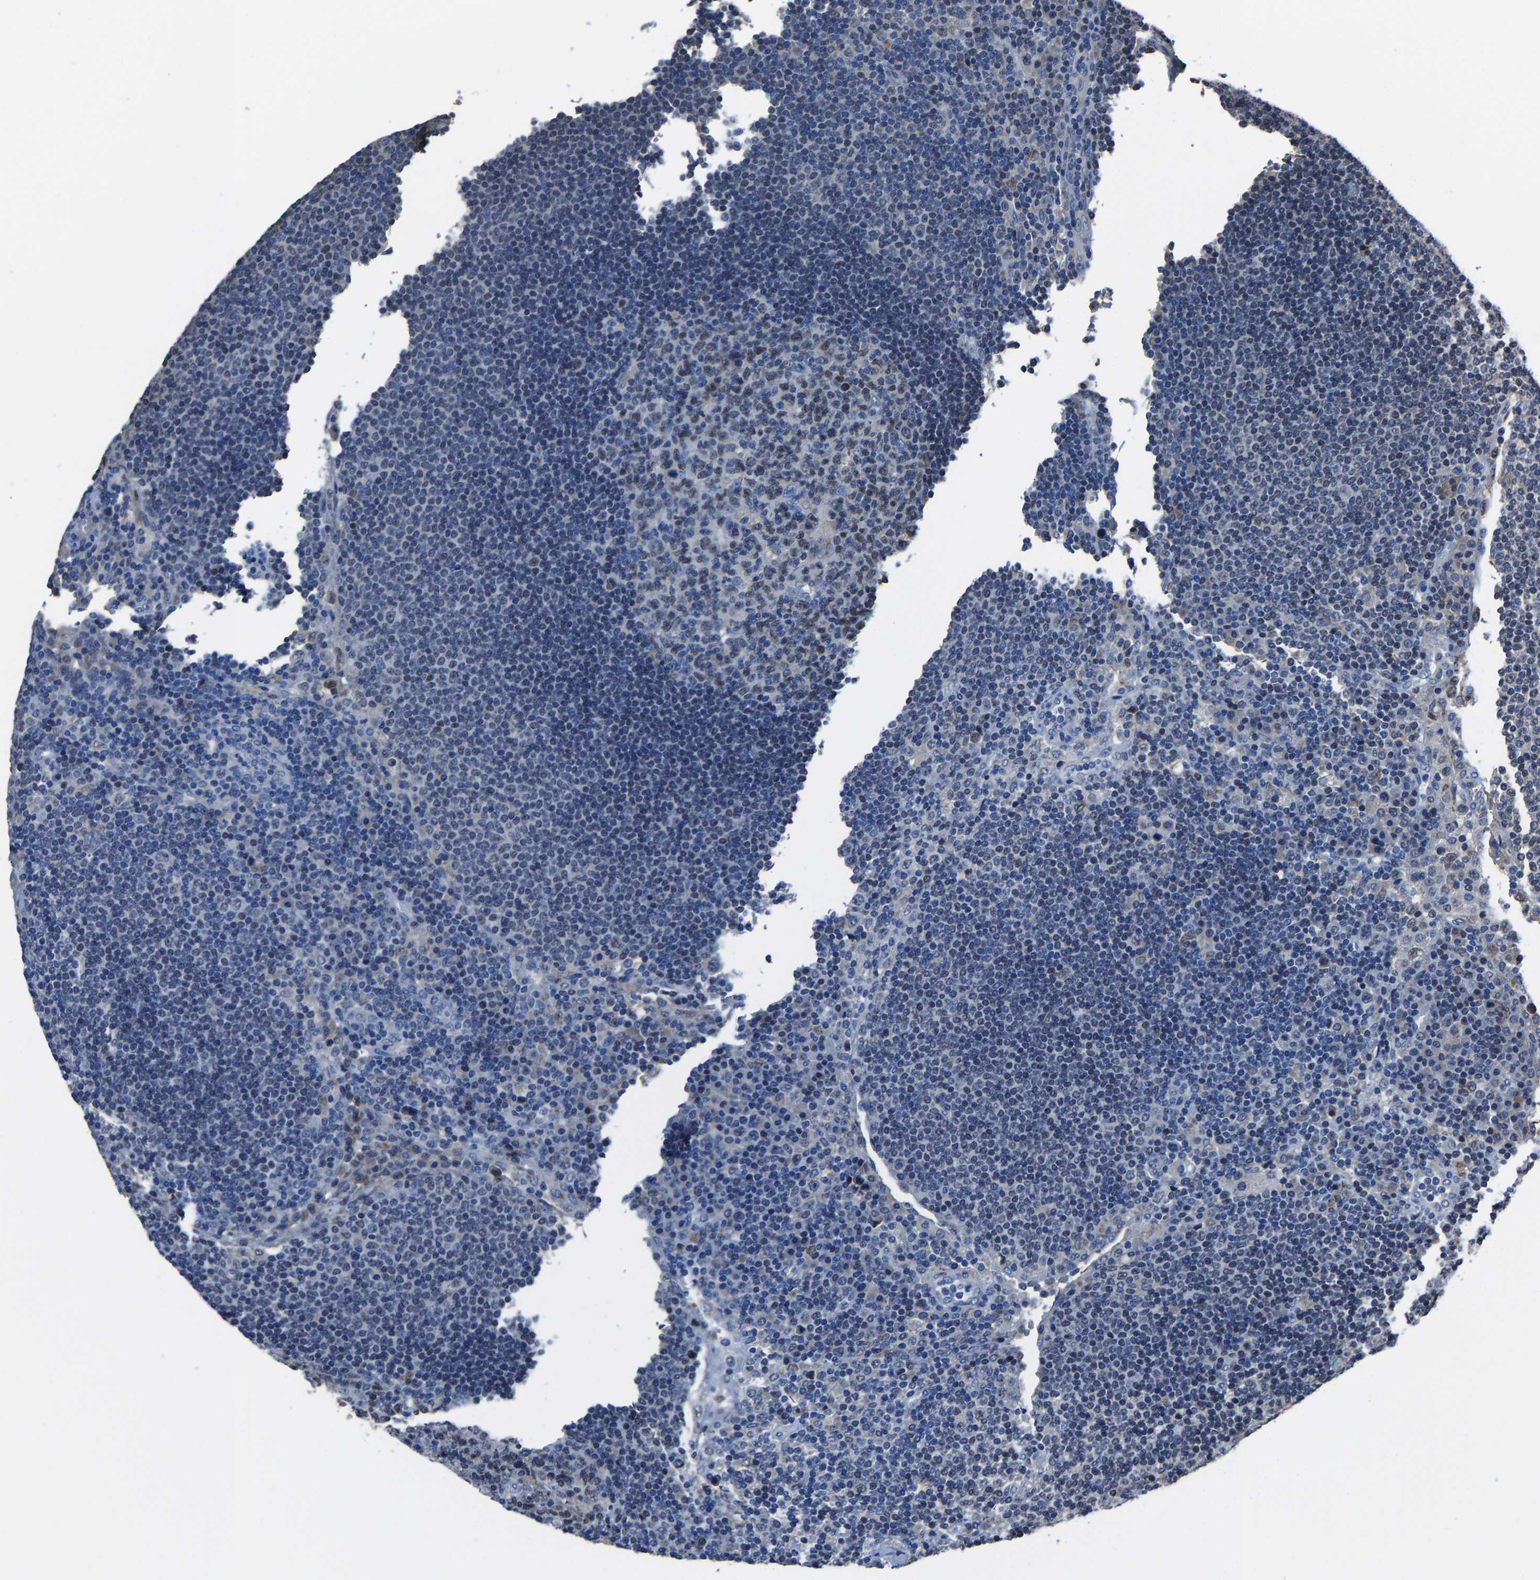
{"staining": {"intensity": "weak", "quantity": ">75%", "location": "nuclear"}, "tissue": "lymph node", "cell_type": "Germinal center cells", "image_type": "normal", "snomed": [{"axis": "morphology", "description": "Normal tissue, NOS"}, {"axis": "topography", "description": "Lymph node"}], "caption": "Unremarkable lymph node shows weak nuclear positivity in about >75% of germinal center cells, visualized by immunohistochemistry.", "gene": "STRBP", "patient": {"sex": "female", "age": 53}}